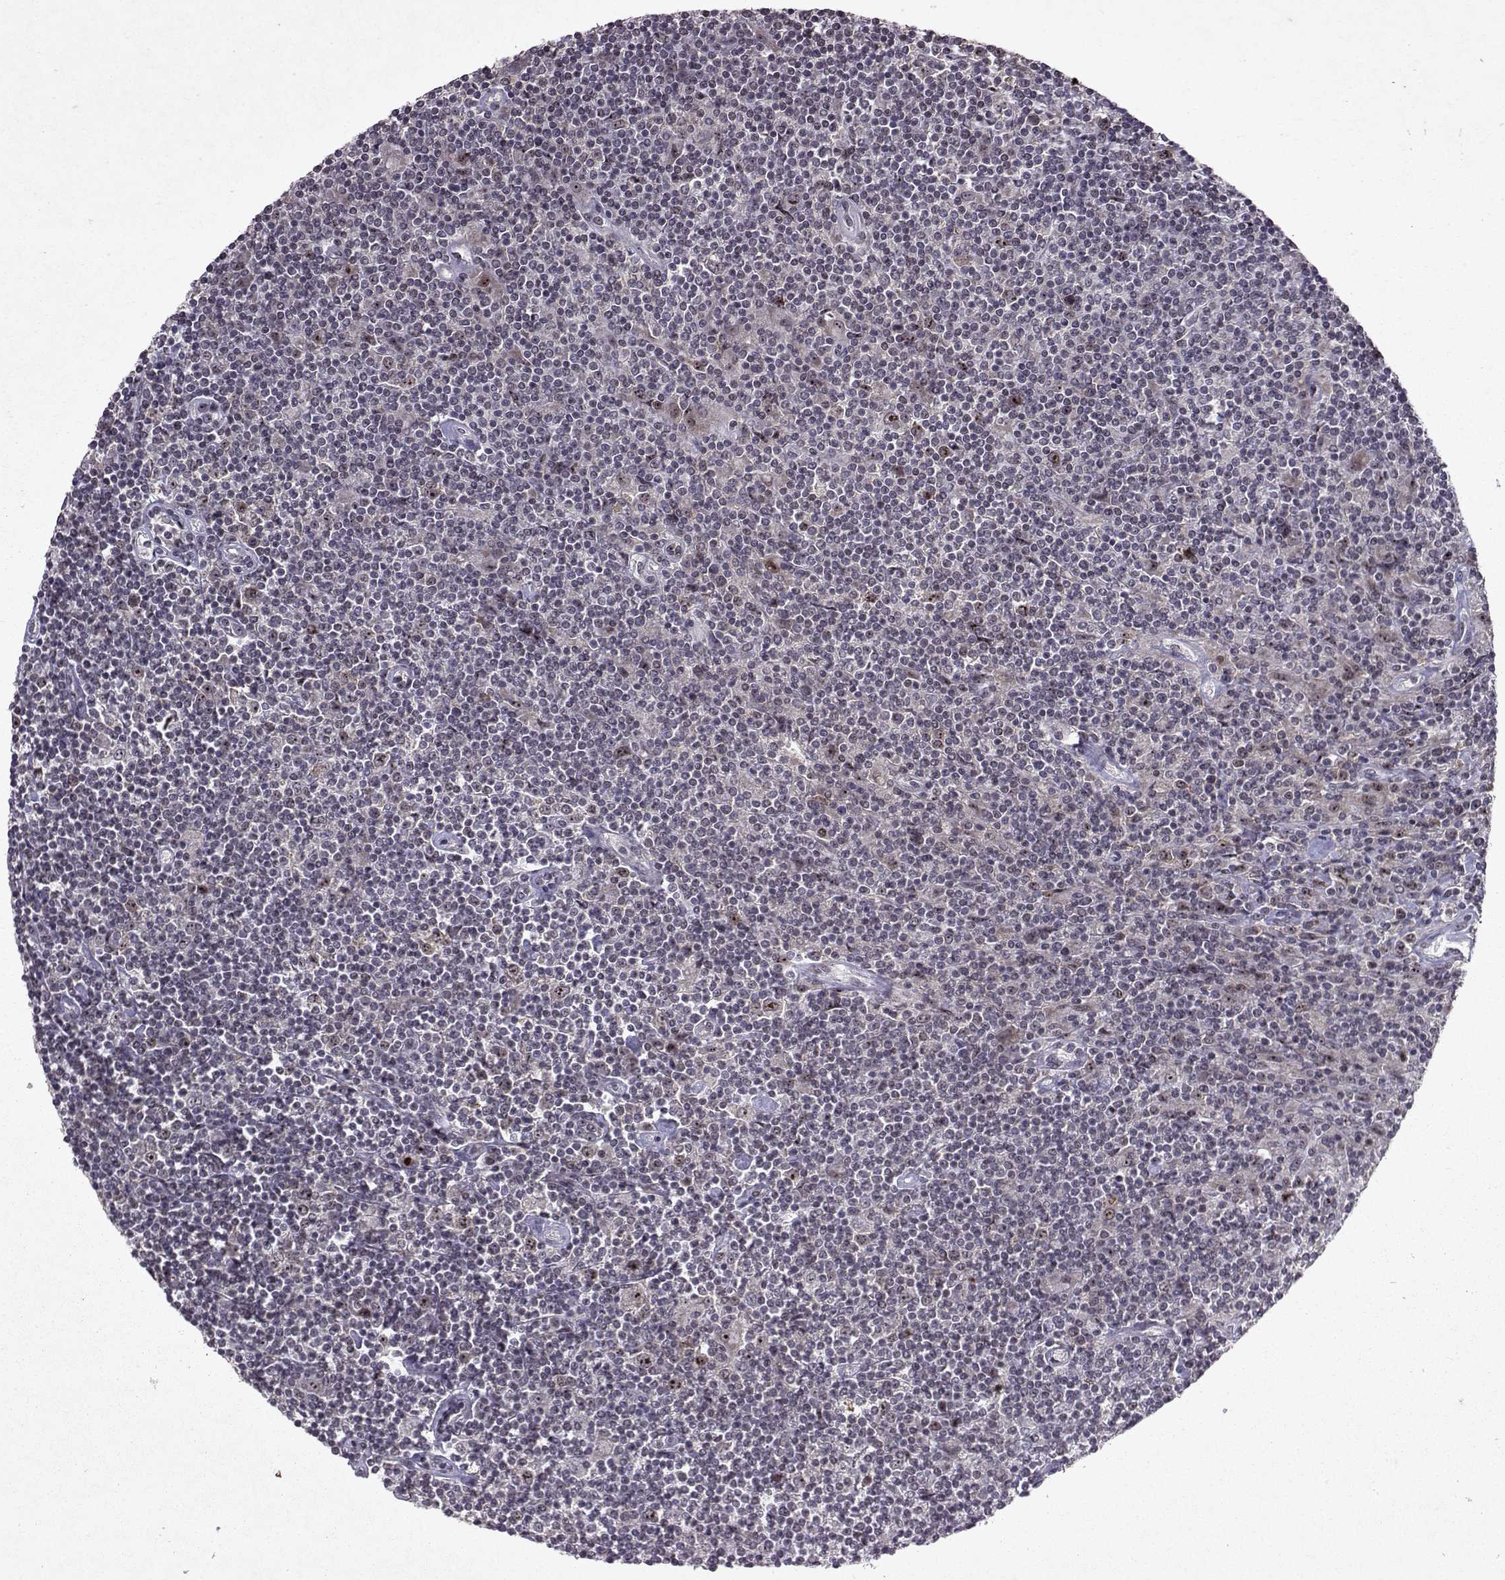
{"staining": {"intensity": "negative", "quantity": "none", "location": "none"}, "tissue": "lymphoma", "cell_type": "Tumor cells", "image_type": "cancer", "snomed": [{"axis": "morphology", "description": "Hodgkin's disease, NOS"}, {"axis": "topography", "description": "Lymph node"}], "caption": "This micrograph is of Hodgkin's disease stained with immunohistochemistry to label a protein in brown with the nuclei are counter-stained blue. There is no expression in tumor cells.", "gene": "DDX56", "patient": {"sex": "male", "age": 40}}